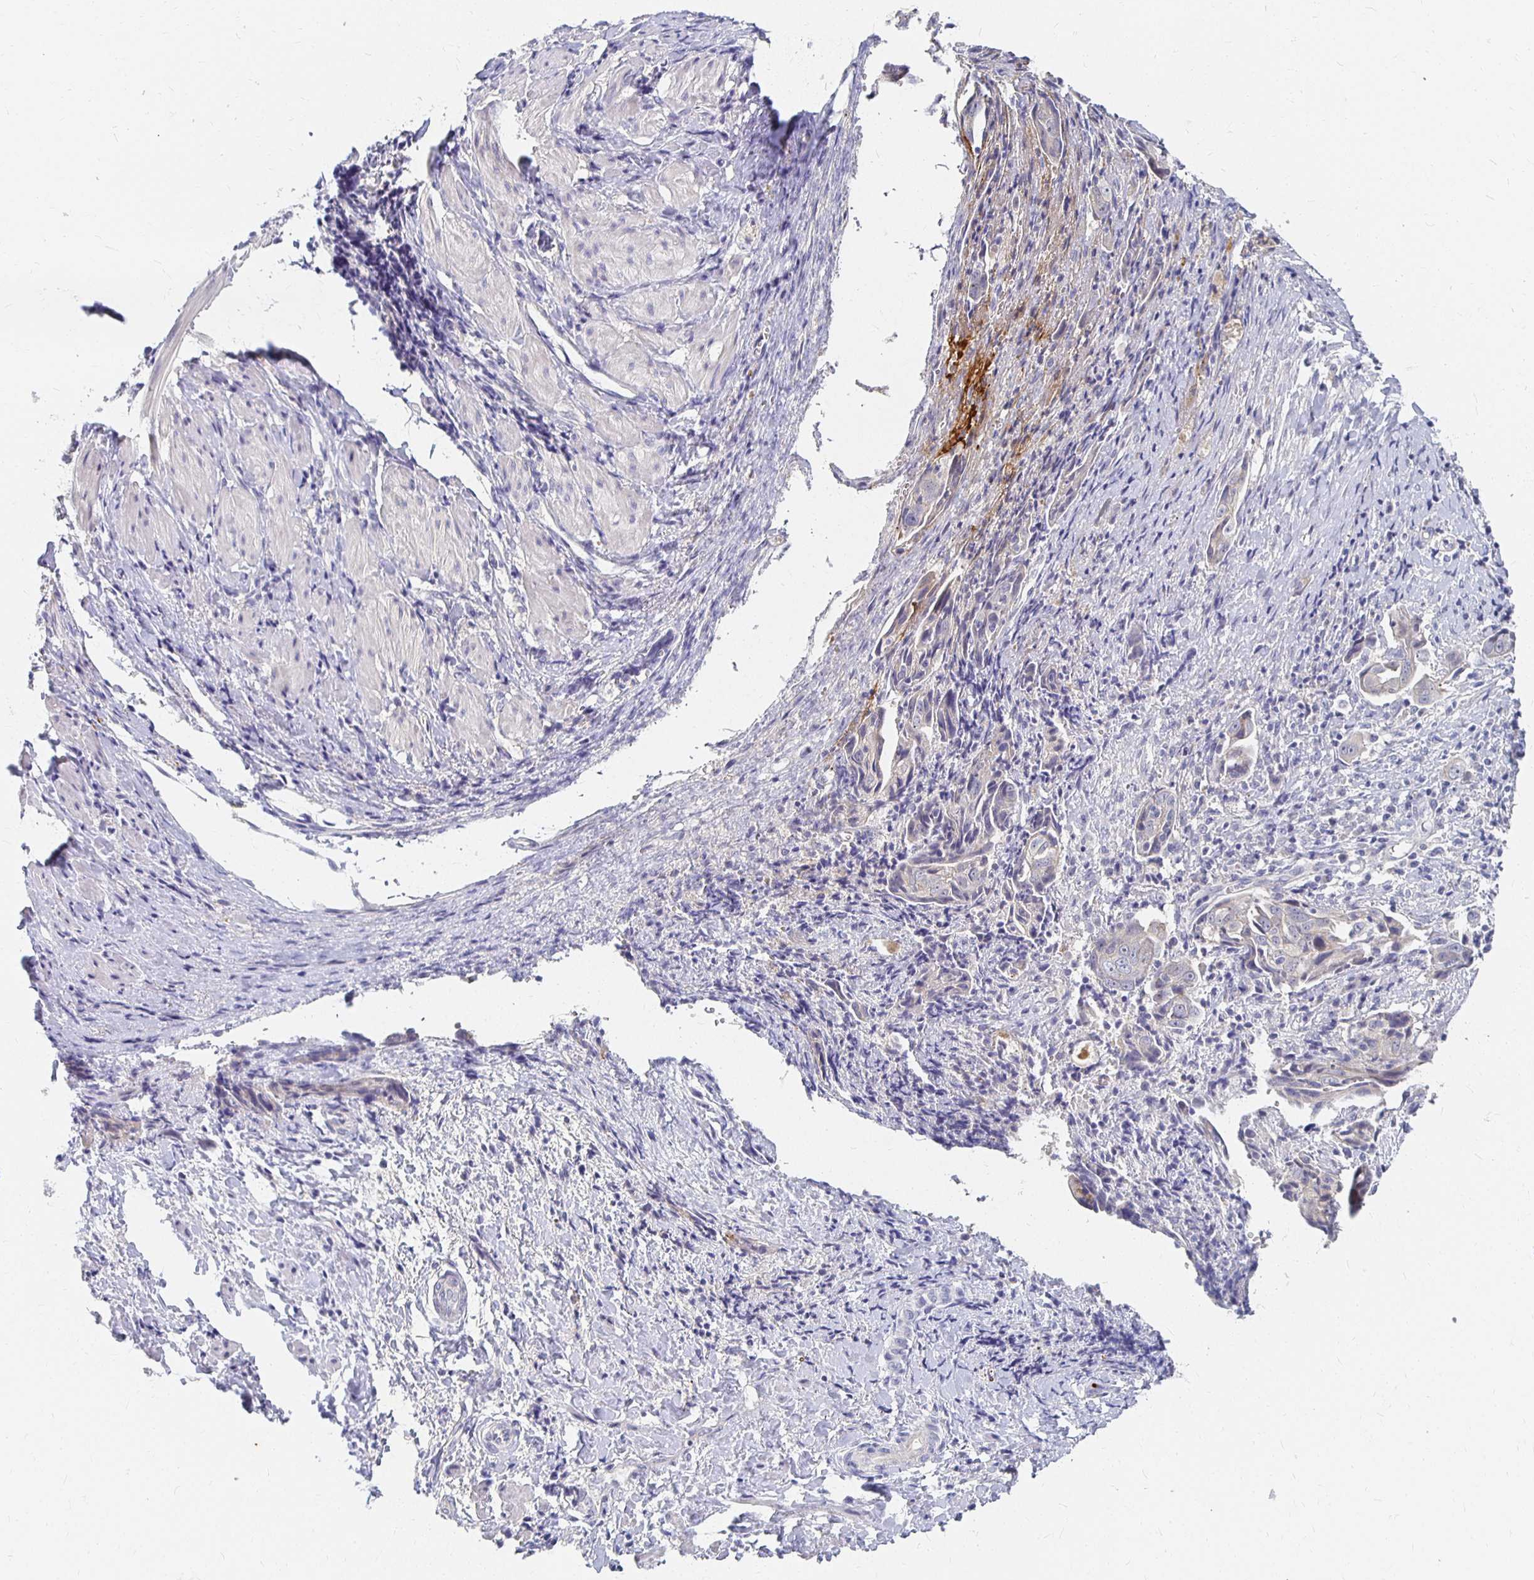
{"staining": {"intensity": "negative", "quantity": "none", "location": "none"}, "tissue": "ovarian cancer", "cell_type": "Tumor cells", "image_type": "cancer", "snomed": [{"axis": "morphology", "description": "Carcinoma, endometroid"}, {"axis": "topography", "description": "Ovary"}], "caption": "The micrograph reveals no staining of tumor cells in ovarian endometroid carcinoma. Nuclei are stained in blue.", "gene": "FKRP", "patient": {"sex": "female", "age": 70}}